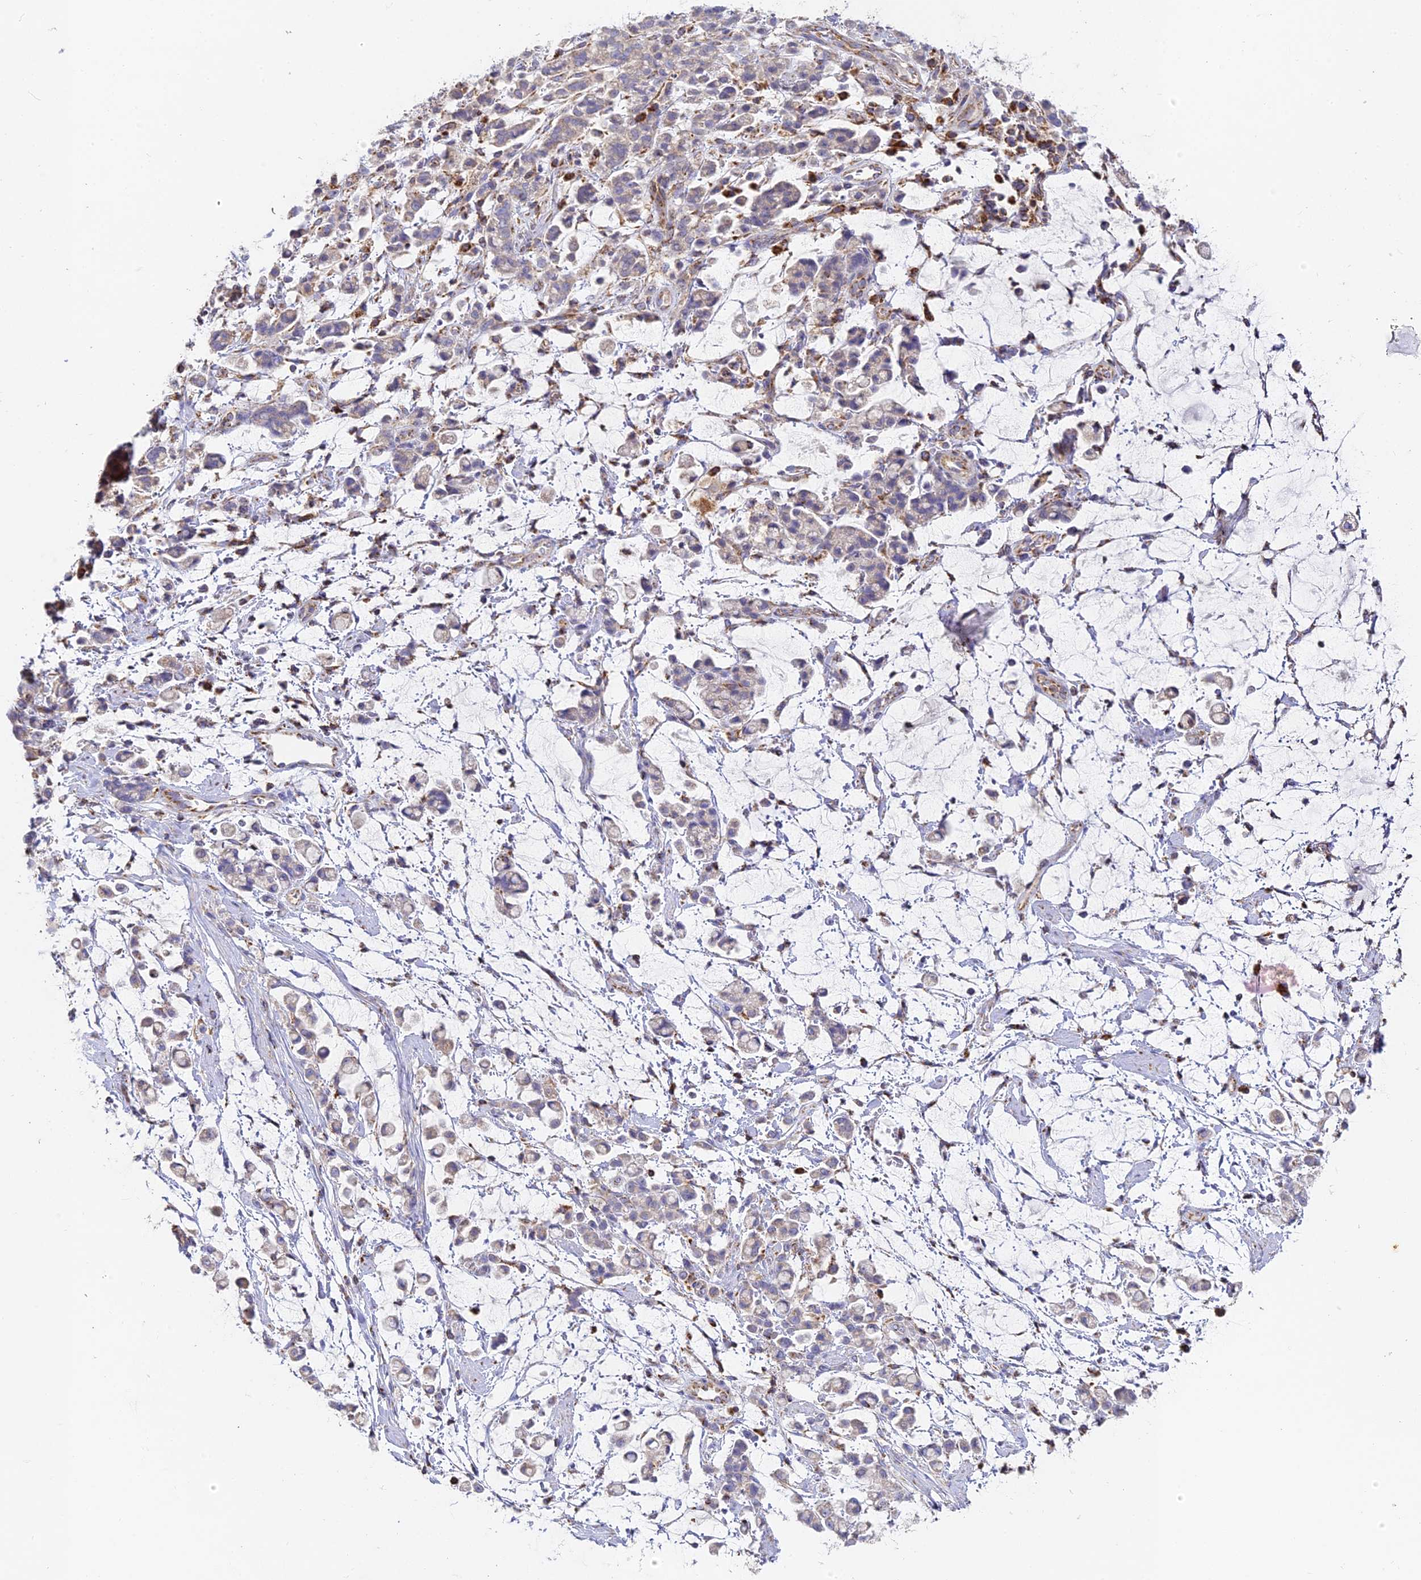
{"staining": {"intensity": "negative", "quantity": "none", "location": "none"}, "tissue": "stomach cancer", "cell_type": "Tumor cells", "image_type": "cancer", "snomed": [{"axis": "morphology", "description": "Adenocarcinoma, NOS"}, {"axis": "topography", "description": "Stomach"}], "caption": "Stomach cancer (adenocarcinoma) was stained to show a protein in brown. There is no significant expression in tumor cells. (DAB (3,3'-diaminobenzidine) IHC with hematoxylin counter stain).", "gene": "DONSON", "patient": {"sex": "female", "age": 60}}